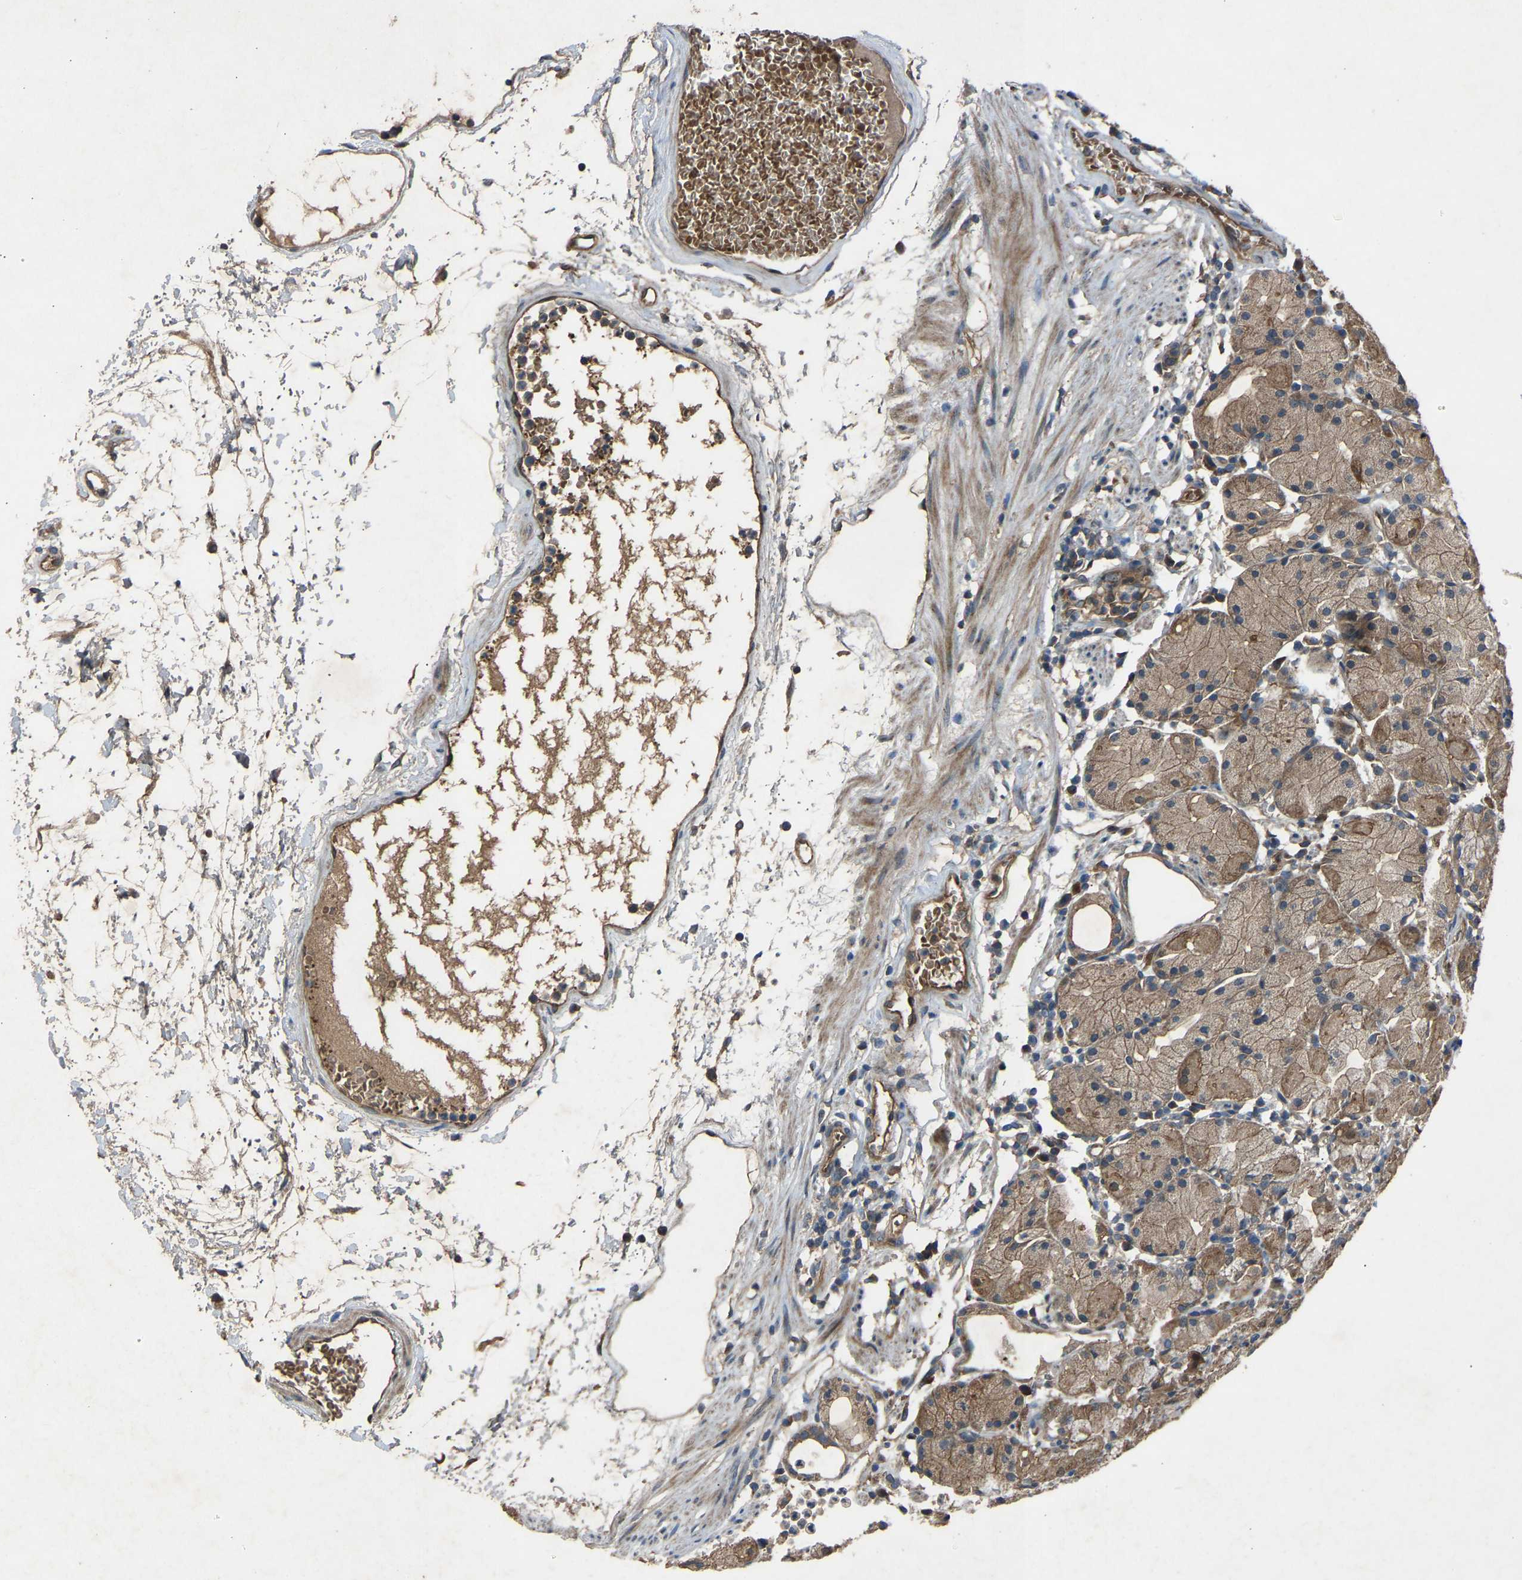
{"staining": {"intensity": "moderate", "quantity": "<25%", "location": "cytoplasmic/membranous"}, "tissue": "stomach", "cell_type": "Glandular cells", "image_type": "normal", "snomed": [{"axis": "morphology", "description": "Normal tissue, NOS"}, {"axis": "topography", "description": "Stomach"}, {"axis": "topography", "description": "Stomach, lower"}], "caption": "Moderate cytoplasmic/membranous expression for a protein is appreciated in about <25% of glandular cells of unremarkable stomach using immunohistochemistry.", "gene": "GAS2L1", "patient": {"sex": "female", "age": 75}}